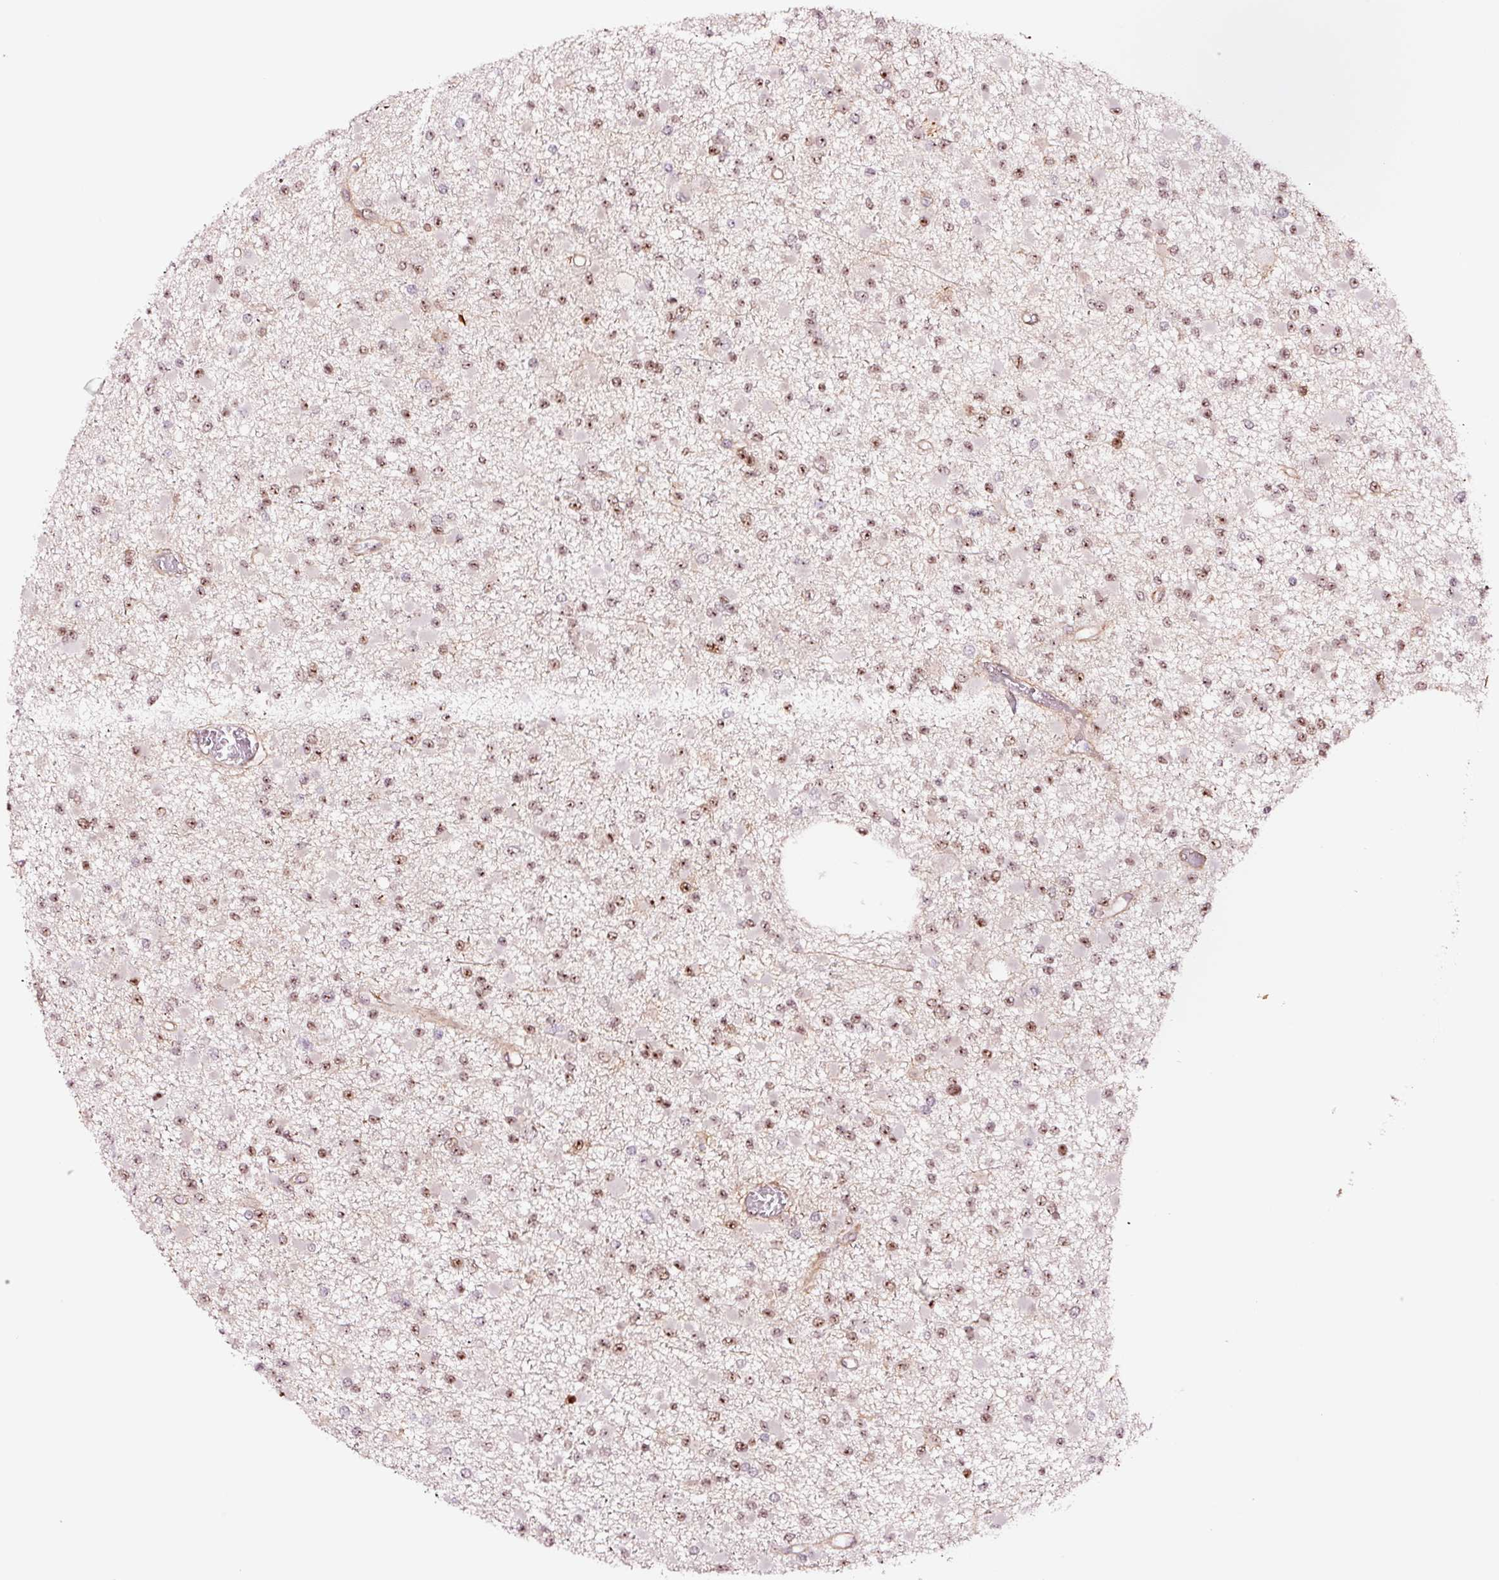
{"staining": {"intensity": "moderate", "quantity": ">75%", "location": "nuclear"}, "tissue": "glioma", "cell_type": "Tumor cells", "image_type": "cancer", "snomed": [{"axis": "morphology", "description": "Glioma, malignant, Low grade"}, {"axis": "topography", "description": "Brain"}], "caption": "This image demonstrates IHC staining of glioma, with medium moderate nuclear positivity in approximately >75% of tumor cells.", "gene": "GNL3", "patient": {"sex": "female", "age": 22}}